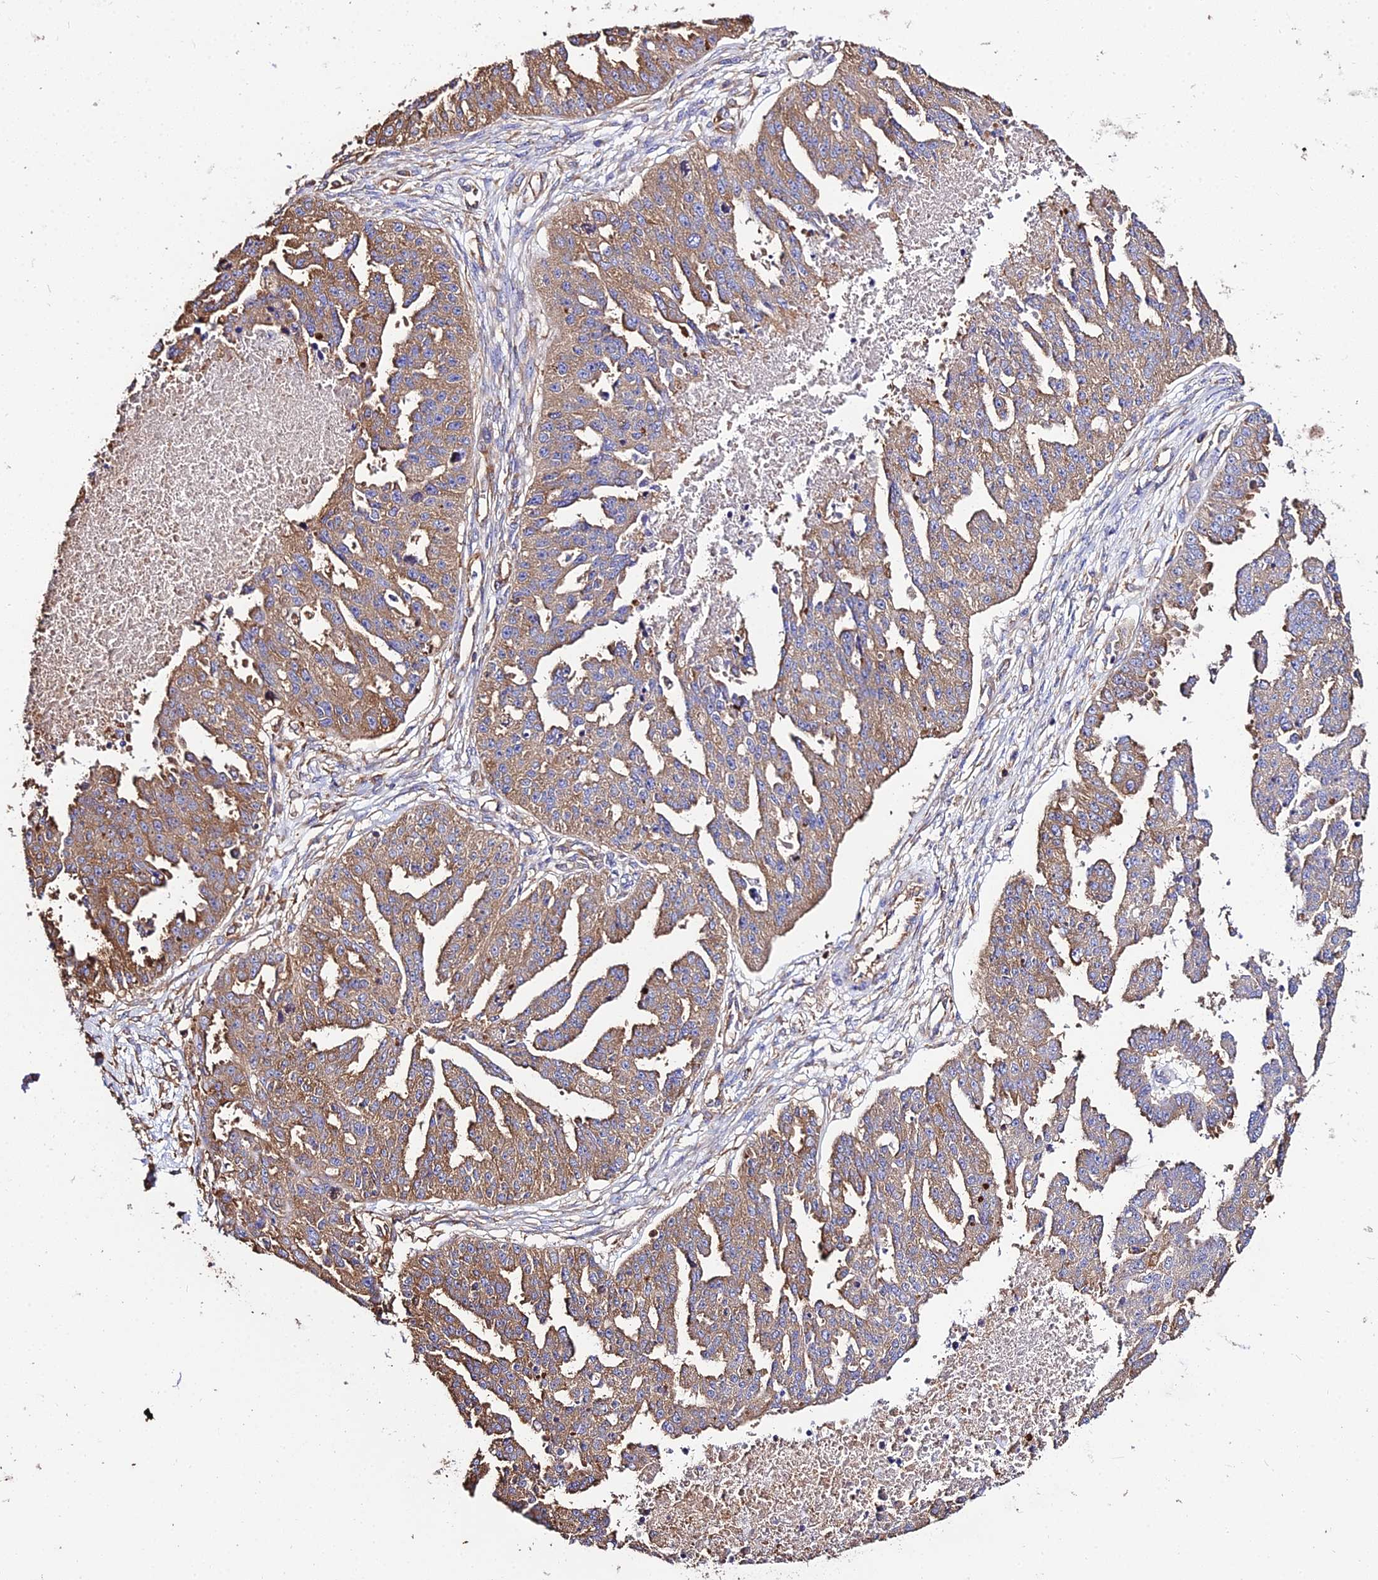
{"staining": {"intensity": "moderate", "quantity": ">75%", "location": "cytoplasmic/membranous"}, "tissue": "ovarian cancer", "cell_type": "Tumor cells", "image_type": "cancer", "snomed": [{"axis": "morphology", "description": "Cystadenocarcinoma, serous, NOS"}, {"axis": "topography", "description": "Ovary"}], "caption": "The immunohistochemical stain shows moderate cytoplasmic/membranous positivity in tumor cells of ovarian cancer (serous cystadenocarcinoma) tissue. Using DAB (brown) and hematoxylin (blue) stains, captured at high magnification using brightfield microscopy.", "gene": "TUBA3D", "patient": {"sex": "female", "age": 58}}